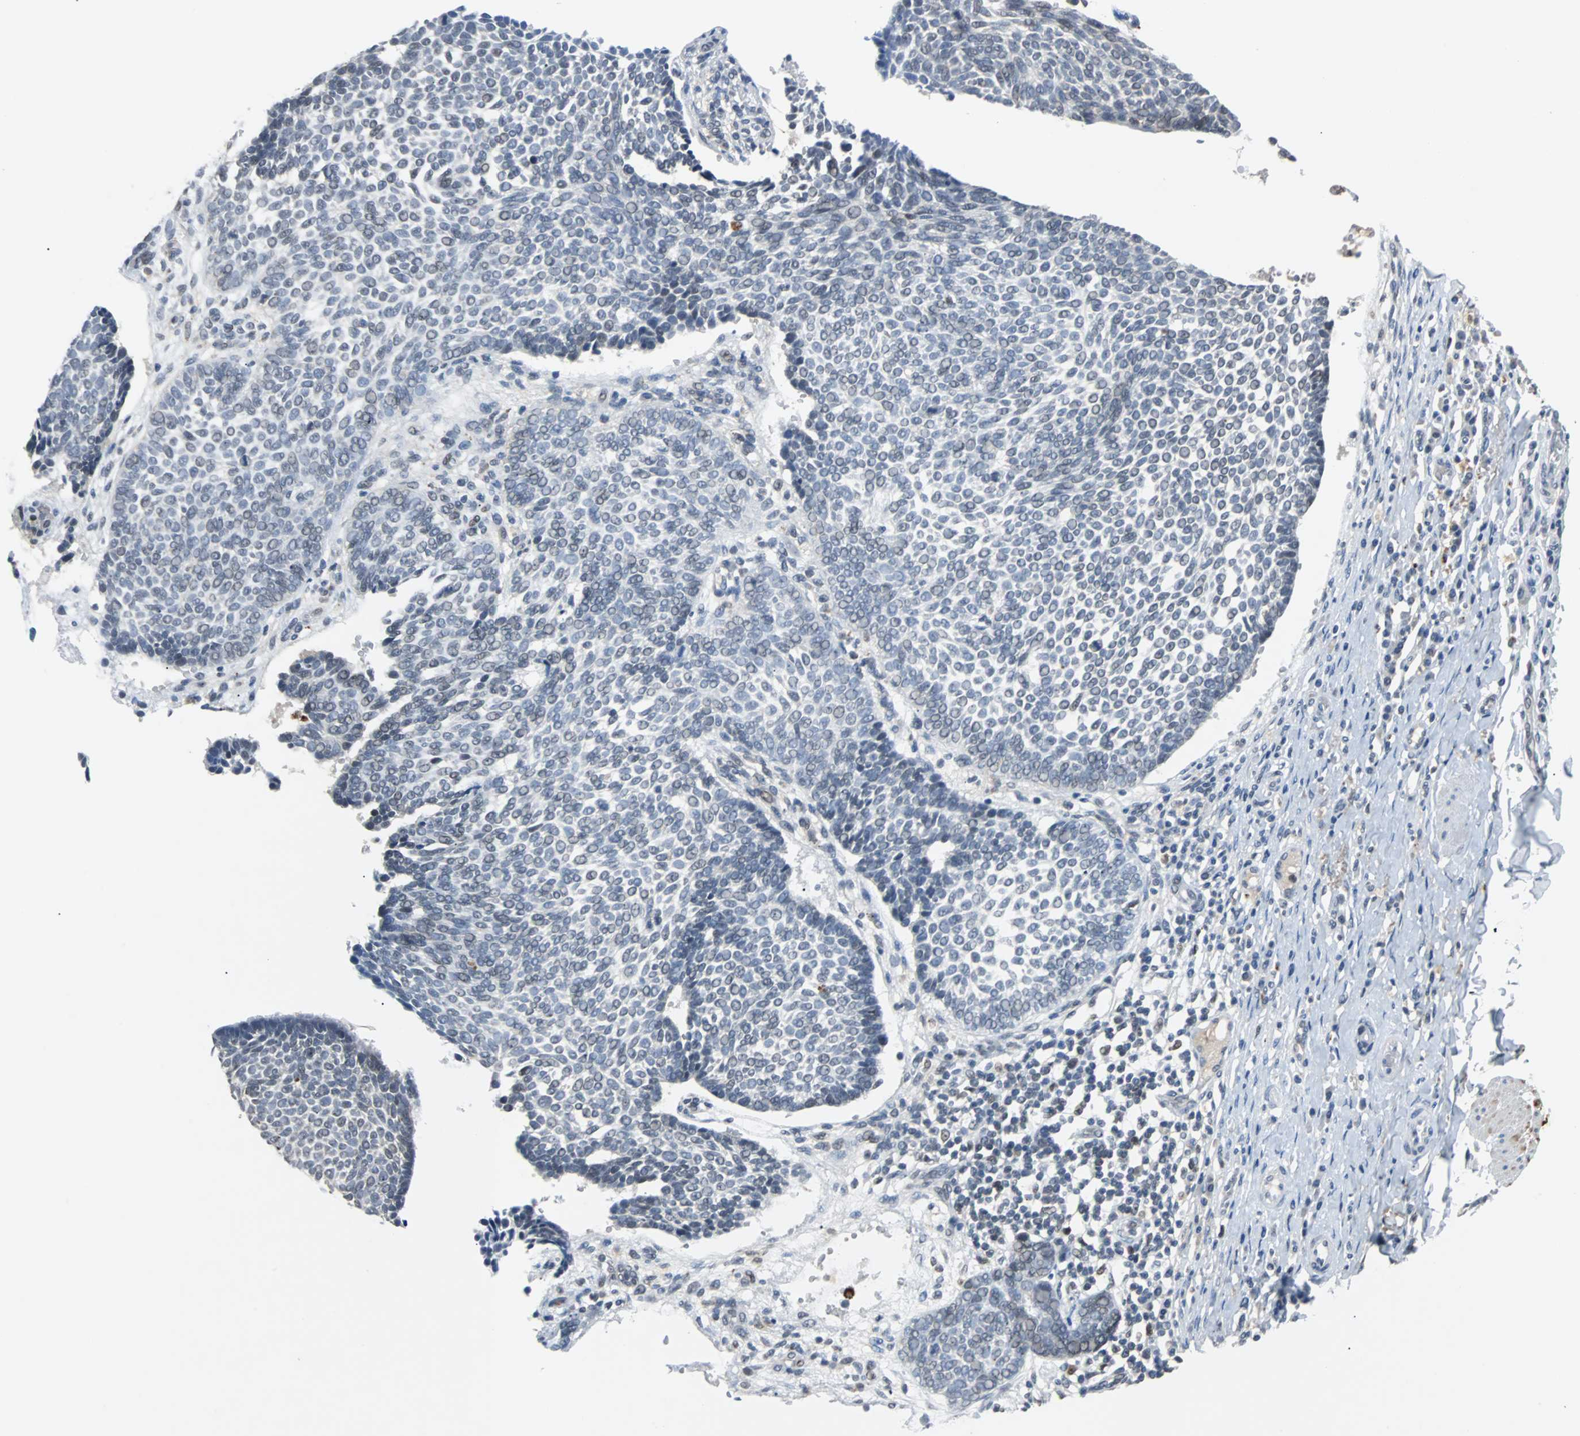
{"staining": {"intensity": "negative", "quantity": "none", "location": "none"}, "tissue": "skin cancer", "cell_type": "Tumor cells", "image_type": "cancer", "snomed": [{"axis": "morphology", "description": "Normal tissue, NOS"}, {"axis": "morphology", "description": "Basal cell carcinoma"}, {"axis": "topography", "description": "Skin"}], "caption": "Tumor cells show no significant protein staining in basal cell carcinoma (skin).", "gene": "HLX", "patient": {"sex": "male", "age": 87}}